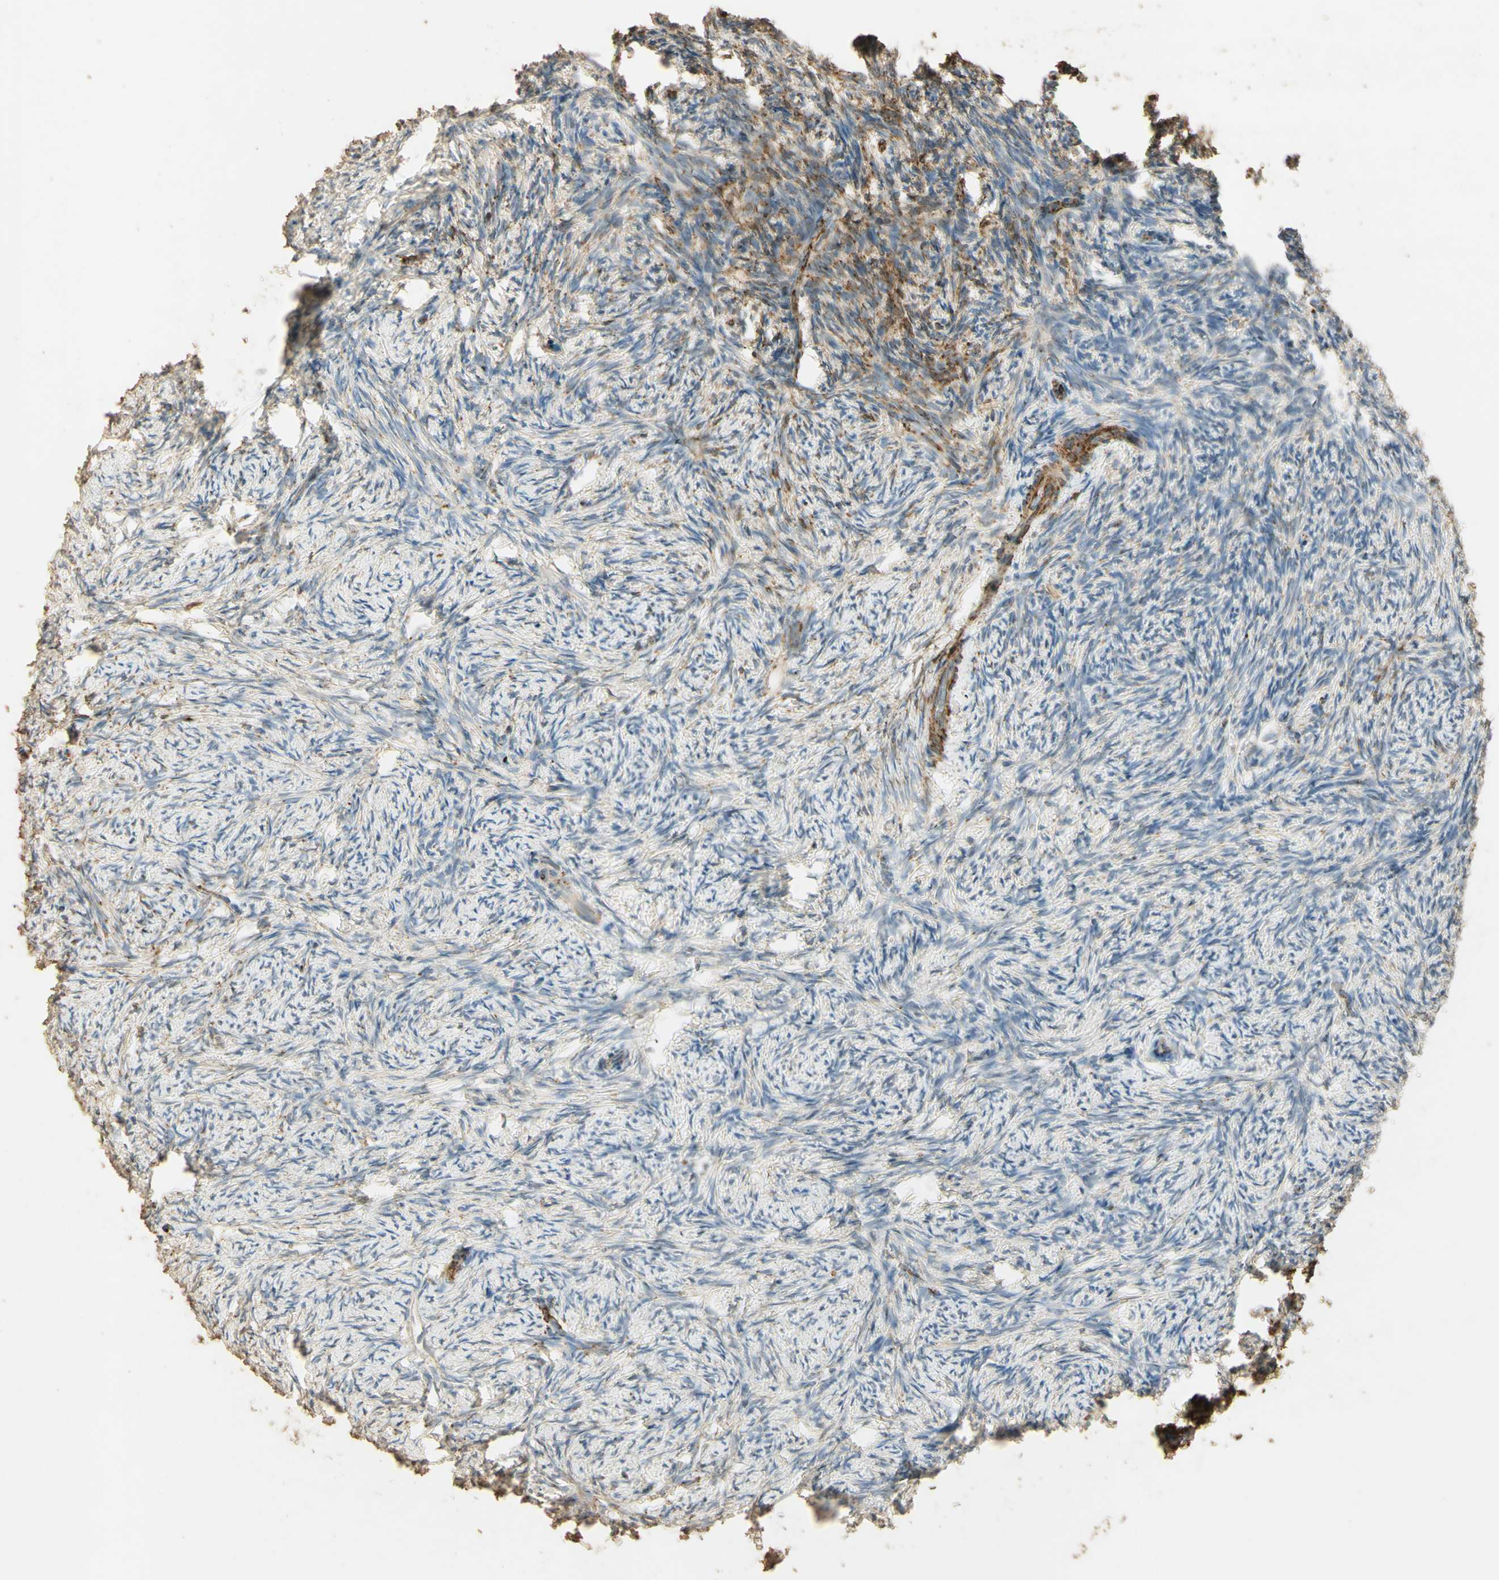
{"staining": {"intensity": "moderate", "quantity": "<25%", "location": "cytoplasmic/membranous"}, "tissue": "ovary", "cell_type": "Ovarian stroma cells", "image_type": "normal", "snomed": [{"axis": "morphology", "description": "Normal tissue, NOS"}, {"axis": "topography", "description": "Ovary"}], "caption": "This histopathology image reveals immunohistochemistry (IHC) staining of benign human ovary, with low moderate cytoplasmic/membranous positivity in approximately <25% of ovarian stroma cells.", "gene": "ARHGEF17", "patient": {"sex": "female", "age": 60}}